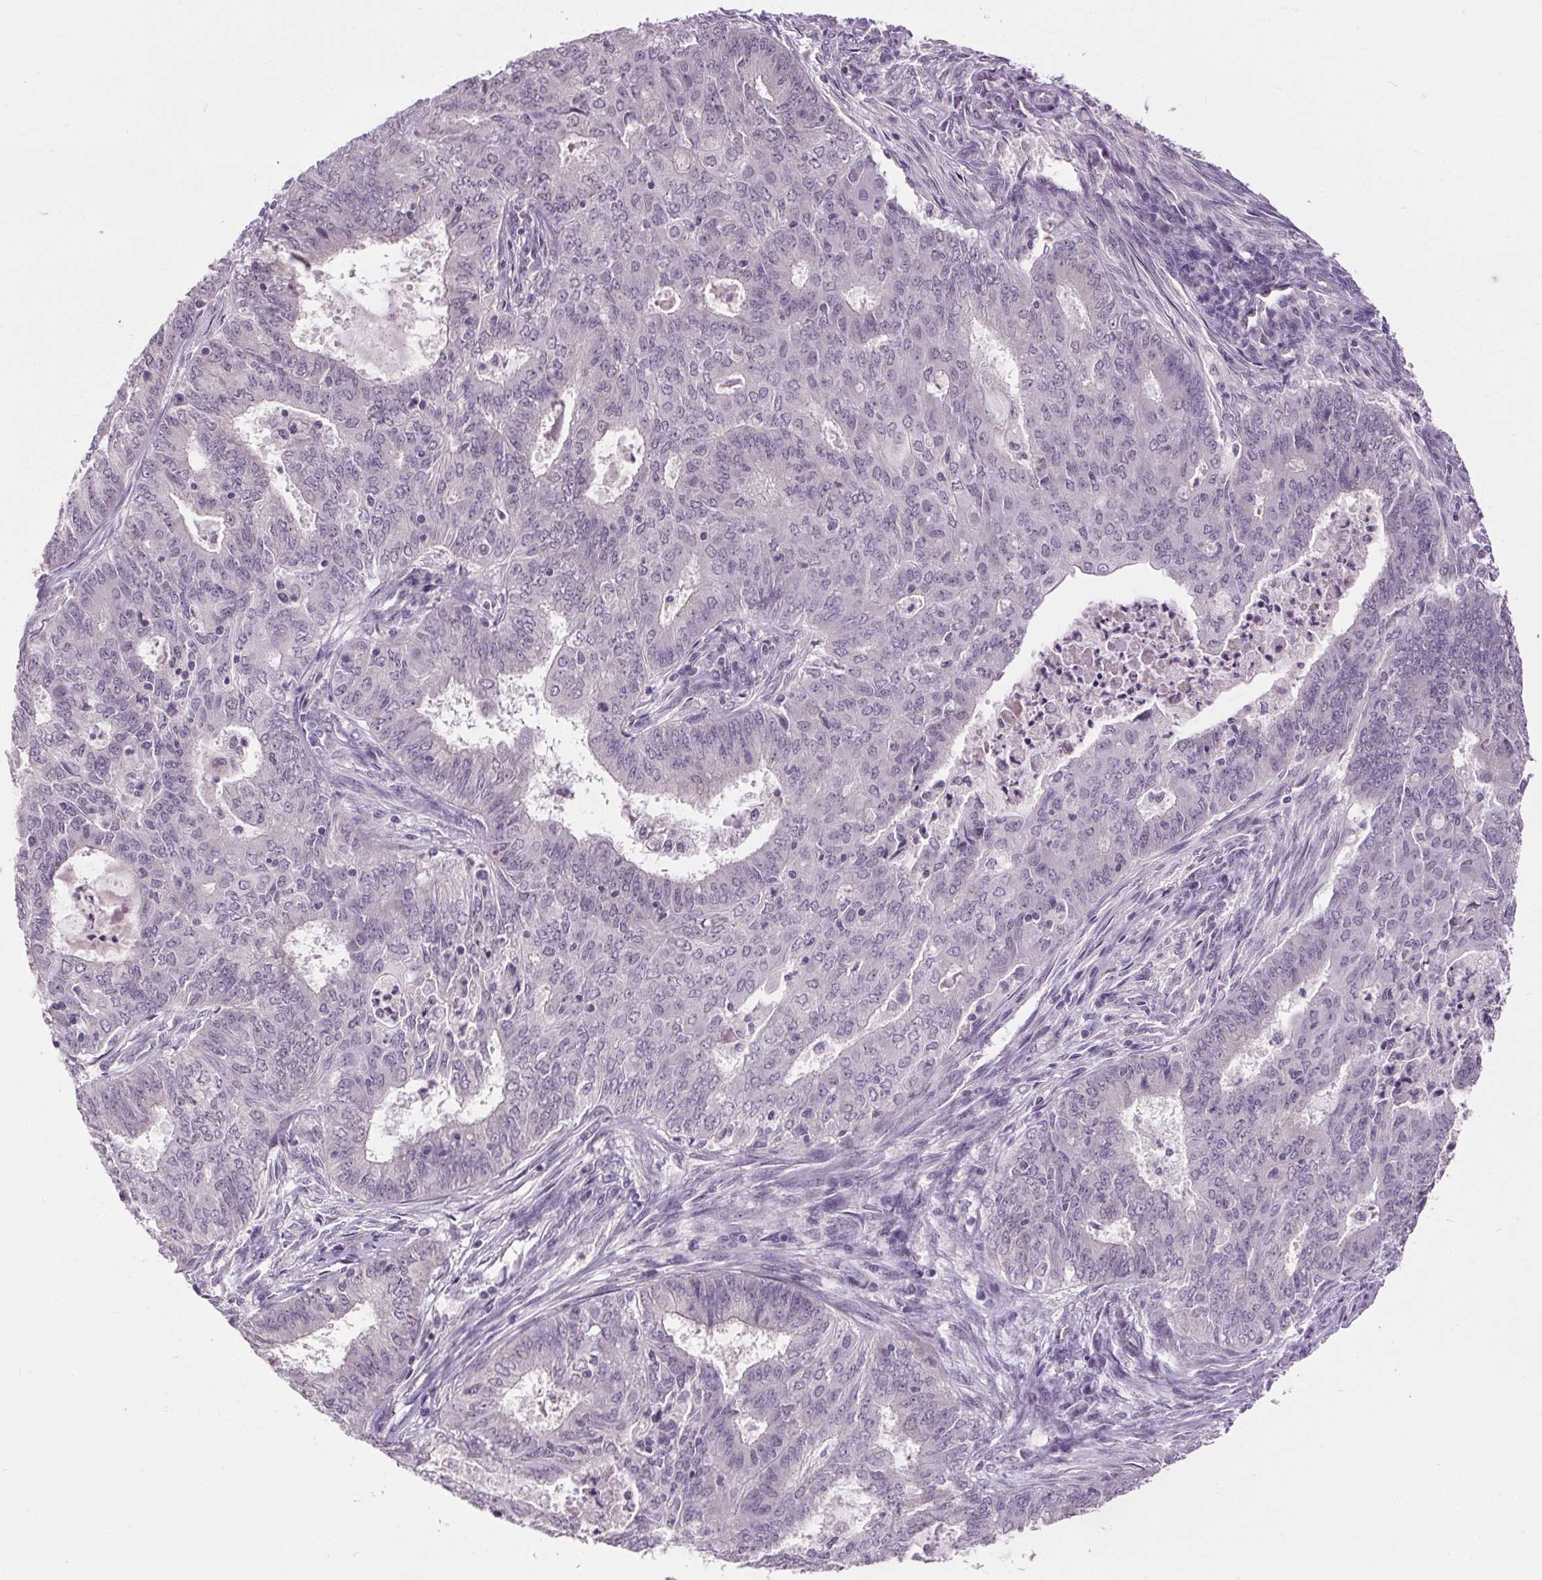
{"staining": {"intensity": "negative", "quantity": "none", "location": "none"}, "tissue": "endometrial cancer", "cell_type": "Tumor cells", "image_type": "cancer", "snomed": [{"axis": "morphology", "description": "Adenocarcinoma, NOS"}, {"axis": "topography", "description": "Endometrium"}], "caption": "Immunohistochemistry (IHC) photomicrograph of neoplastic tissue: endometrial cancer stained with DAB reveals no significant protein expression in tumor cells.", "gene": "SLC2A9", "patient": {"sex": "female", "age": 62}}